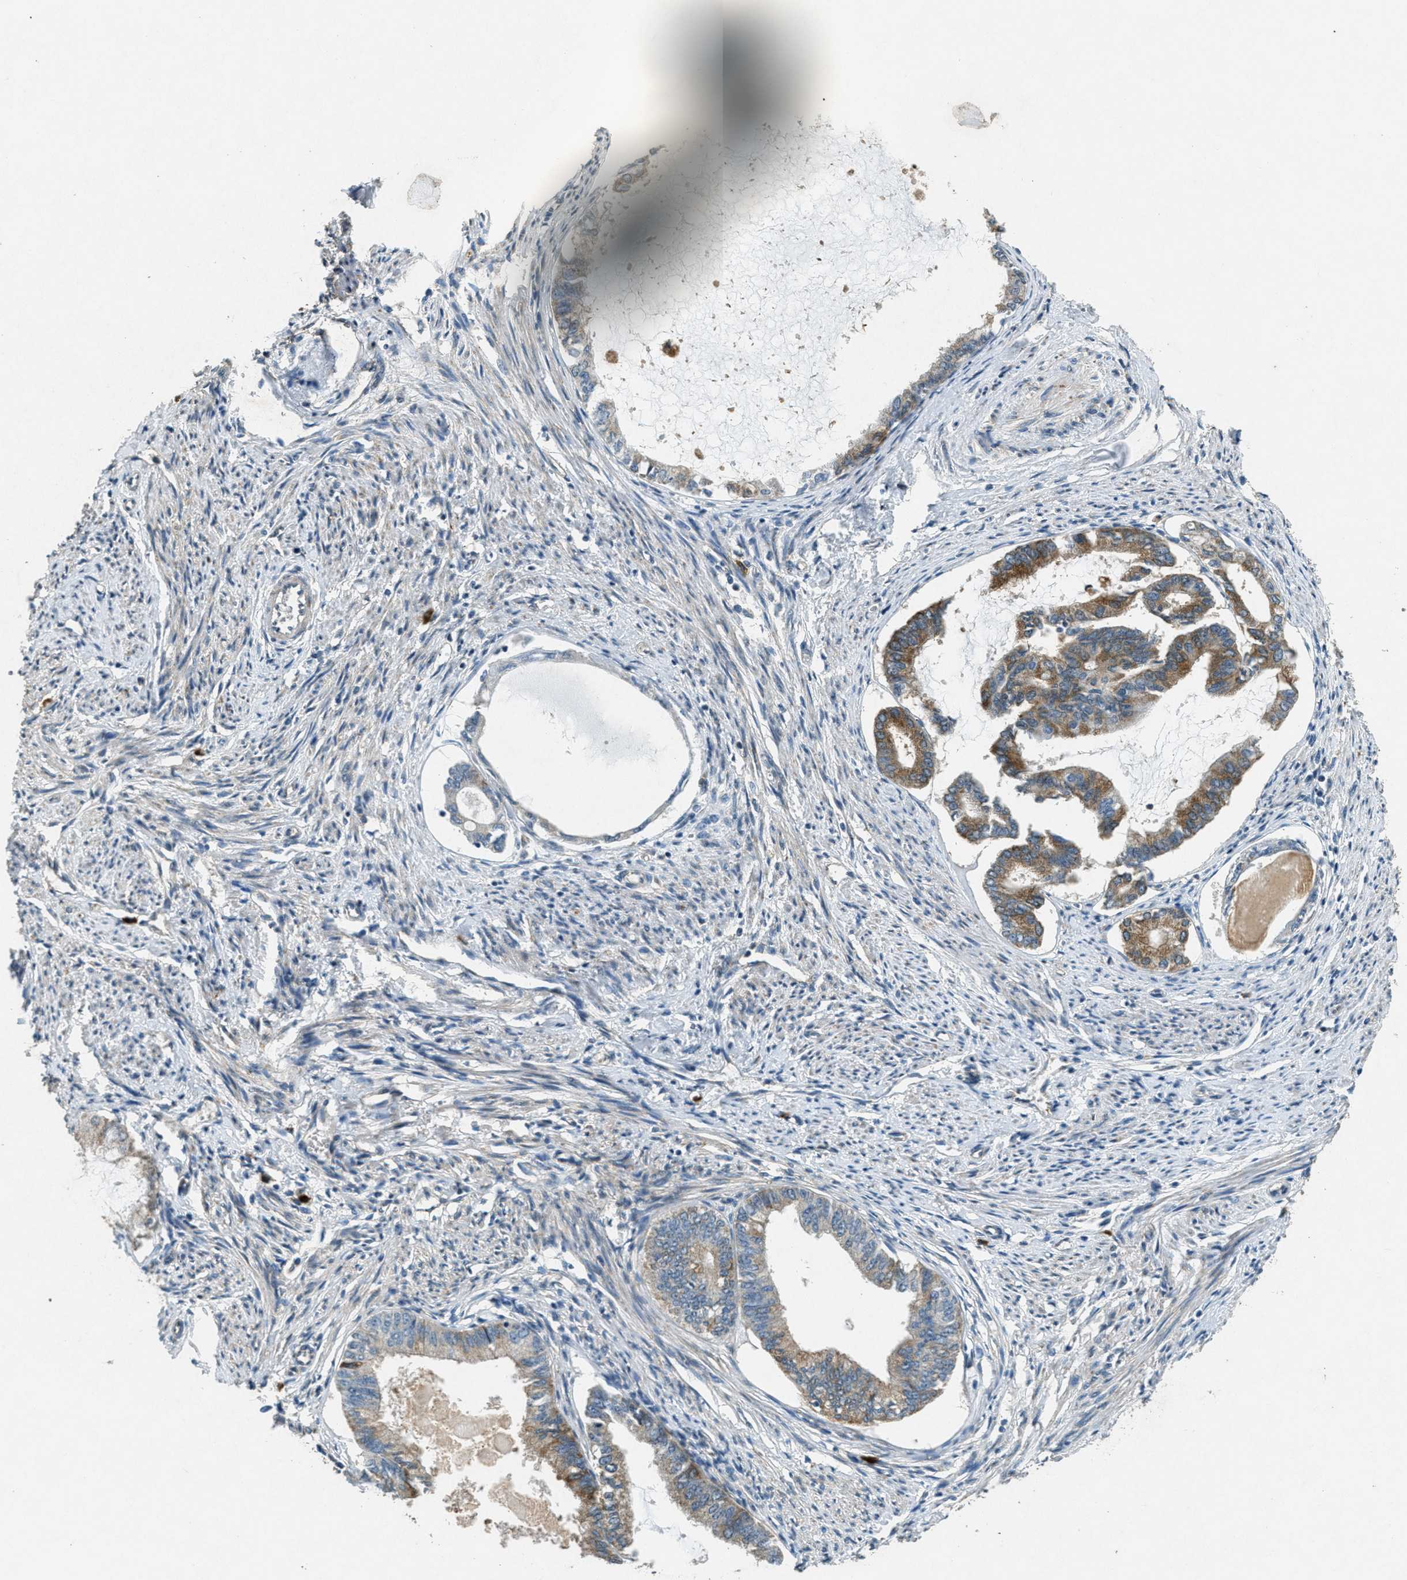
{"staining": {"intensity": "moderate", "quantity": ">75%", "location": "cytoplasmic/membranous"}, "tissue": "endometrial cancer", "cell_type": "Tumor cells", "image_type": "cancer", "snomed": [{"axis": "morphology", "description": "Adenocarcinoma, NOS"}, {"axis": "topography", "description": "Endometrium"}], "caption": "Brown immunohistochemical staining in endometrial adenocarcinoma shows moderate cytoplasmic/membranous staining in about >75% of tumor cells.", "gene": "RAB3D", "patient": {"sex": "female", "age": 86}}